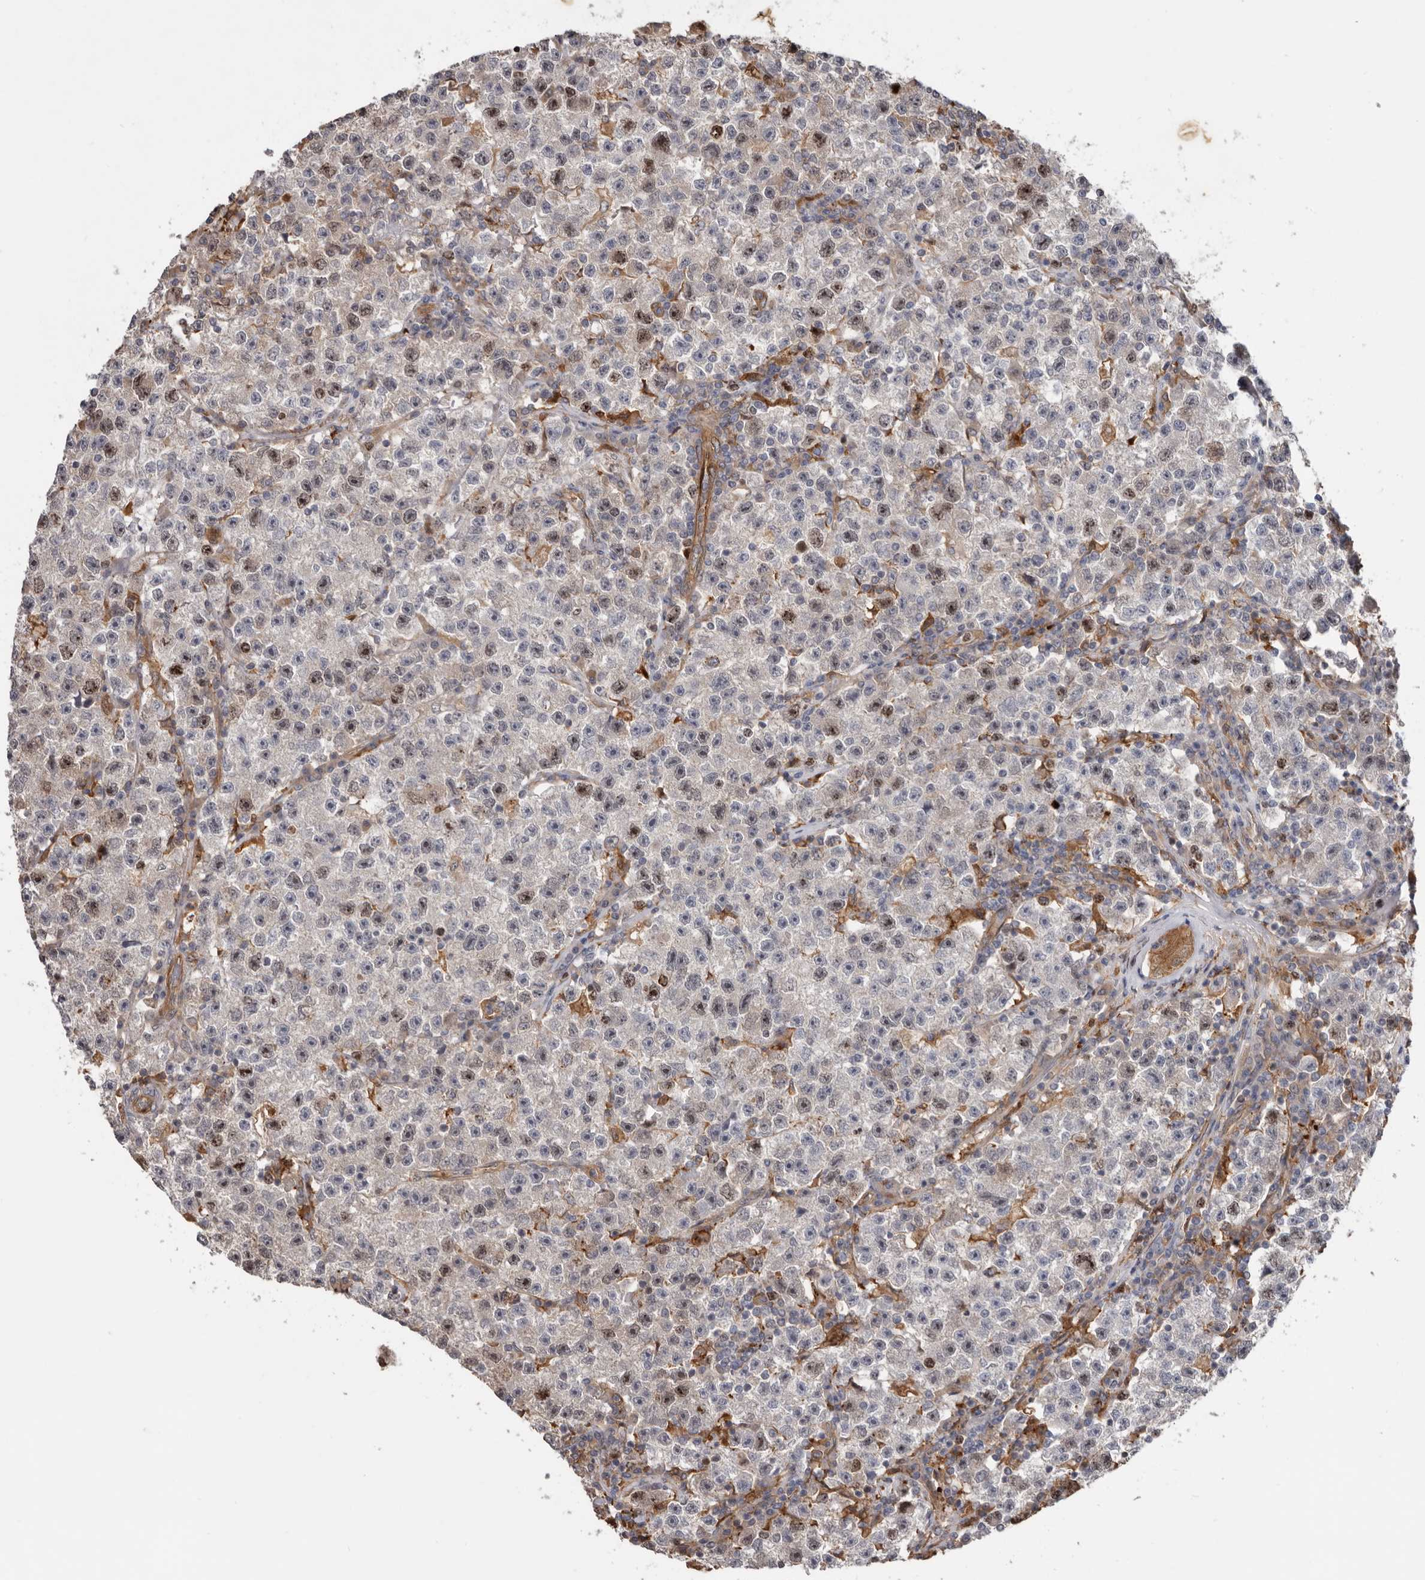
{"staining": {"intensity": "moderate", "quantity": "<25%", "location": "nuclear"}, "tissue": "testis cancer", "cell_type": "Tumor cells", "image_type": "cancer", "snomed": [{"axis": "morphology", "description": "Seminoma, NOS"}, {"axis": "topography", "description": "Testis"}], "caption": "Immunohistochemical staining of seminoma (testis) demonstrates low levels of moderate nuclear positivity in approximately <25% of tumor cells. (IHC, brightfield microscopy, high magnification).", "gene": "CDCA8", "patient": {"sex": "male", "age": 22}}